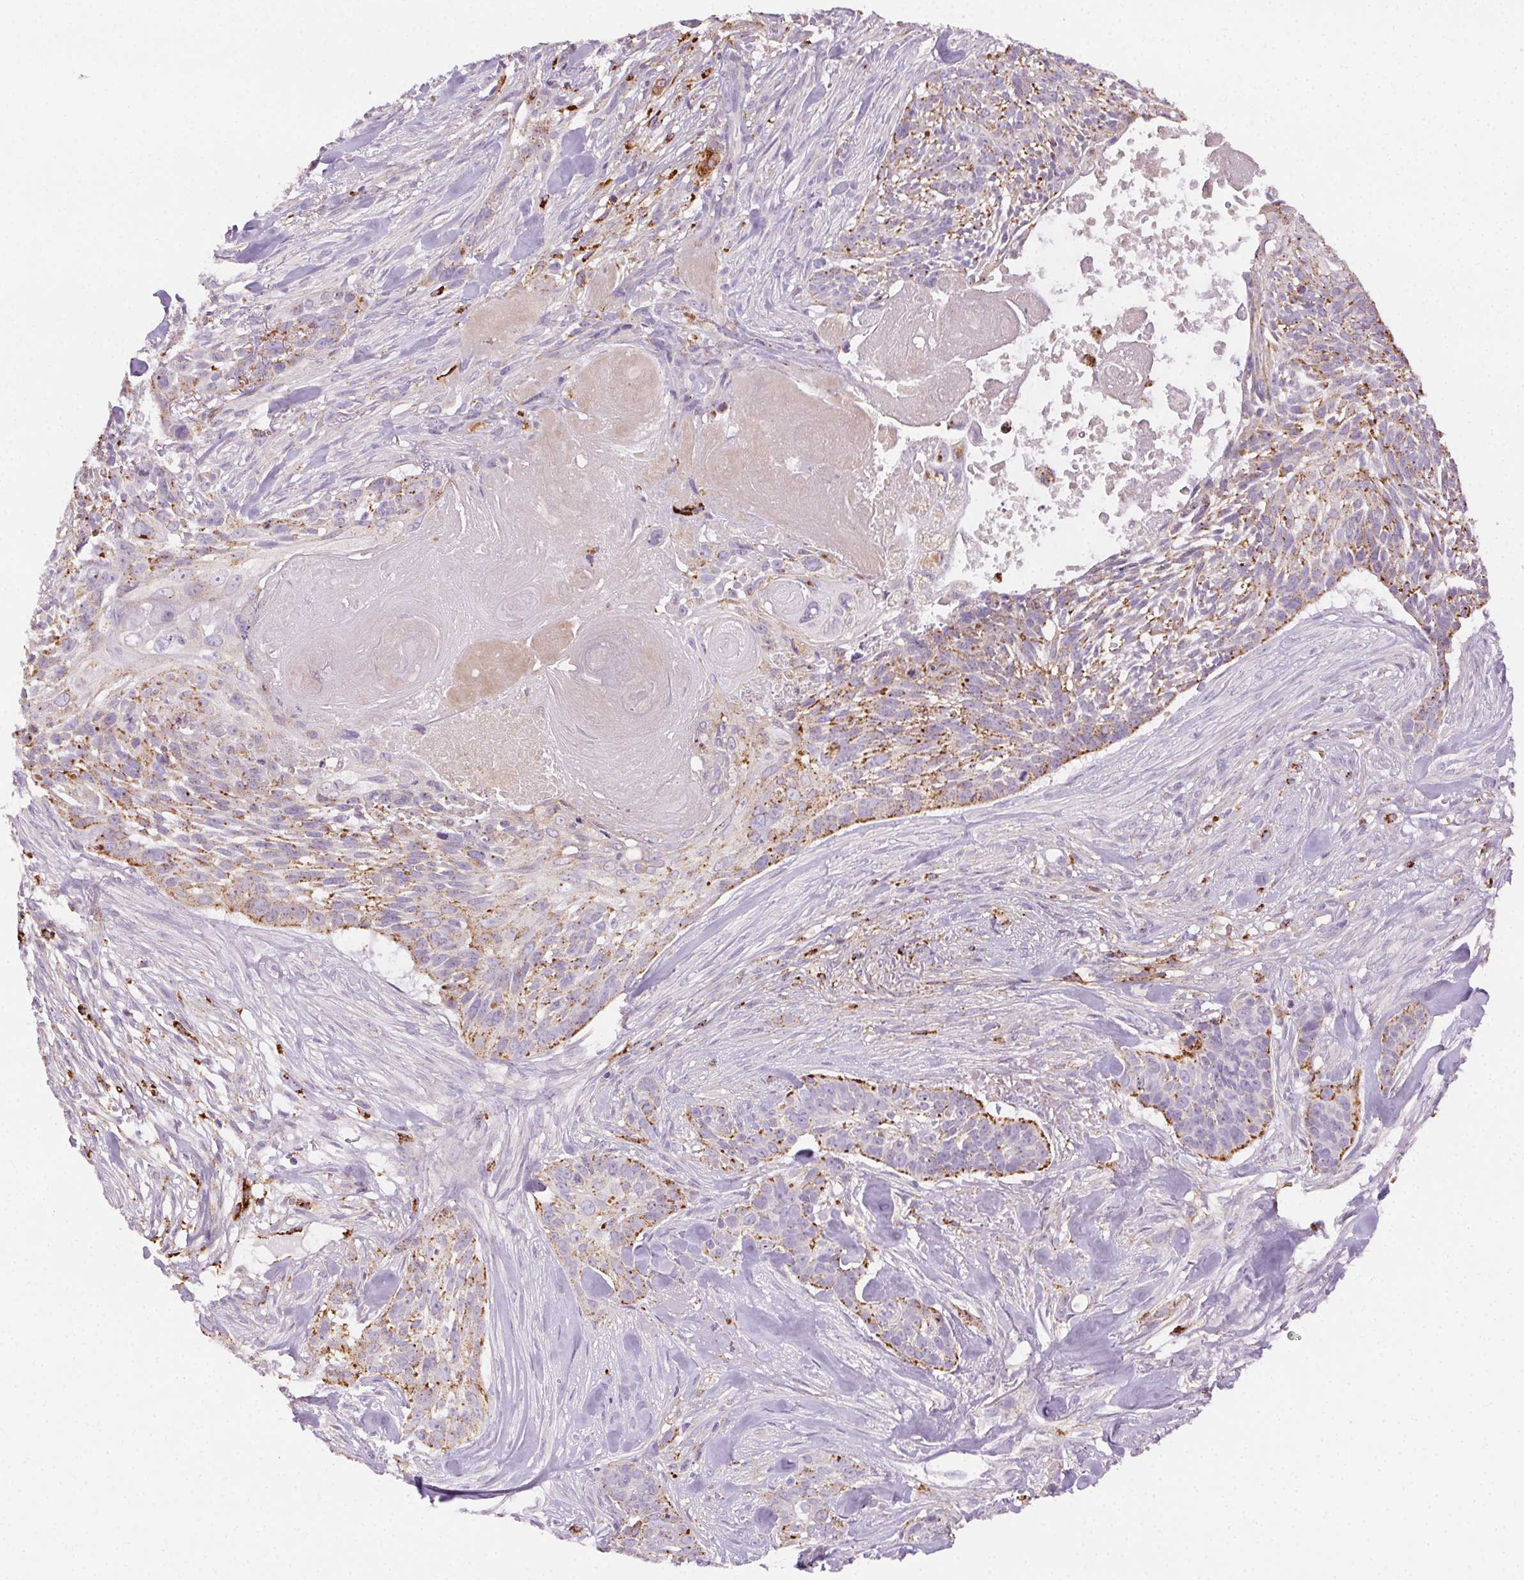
{"staining": {"intensity": "moderate", "quantity": "<25%", "location": "cytoplasmic/membranous"}, "tissue": "skin cancer", "cell_type": "Tumor cells", "image_type": "cancer", "snomed": [{"axis": "morphology", "description": "Basal cell carcinoma"}, {"axis": "topography", "description": "Skin"}], "caption": "A histopathology image of human skin cancer stained for a protein demonstrates moderate cytoplasmic/membranous brown staining in tumor cells.", "gene": "SCPEP1", "patient": {"sex": "male", "age": 87}}